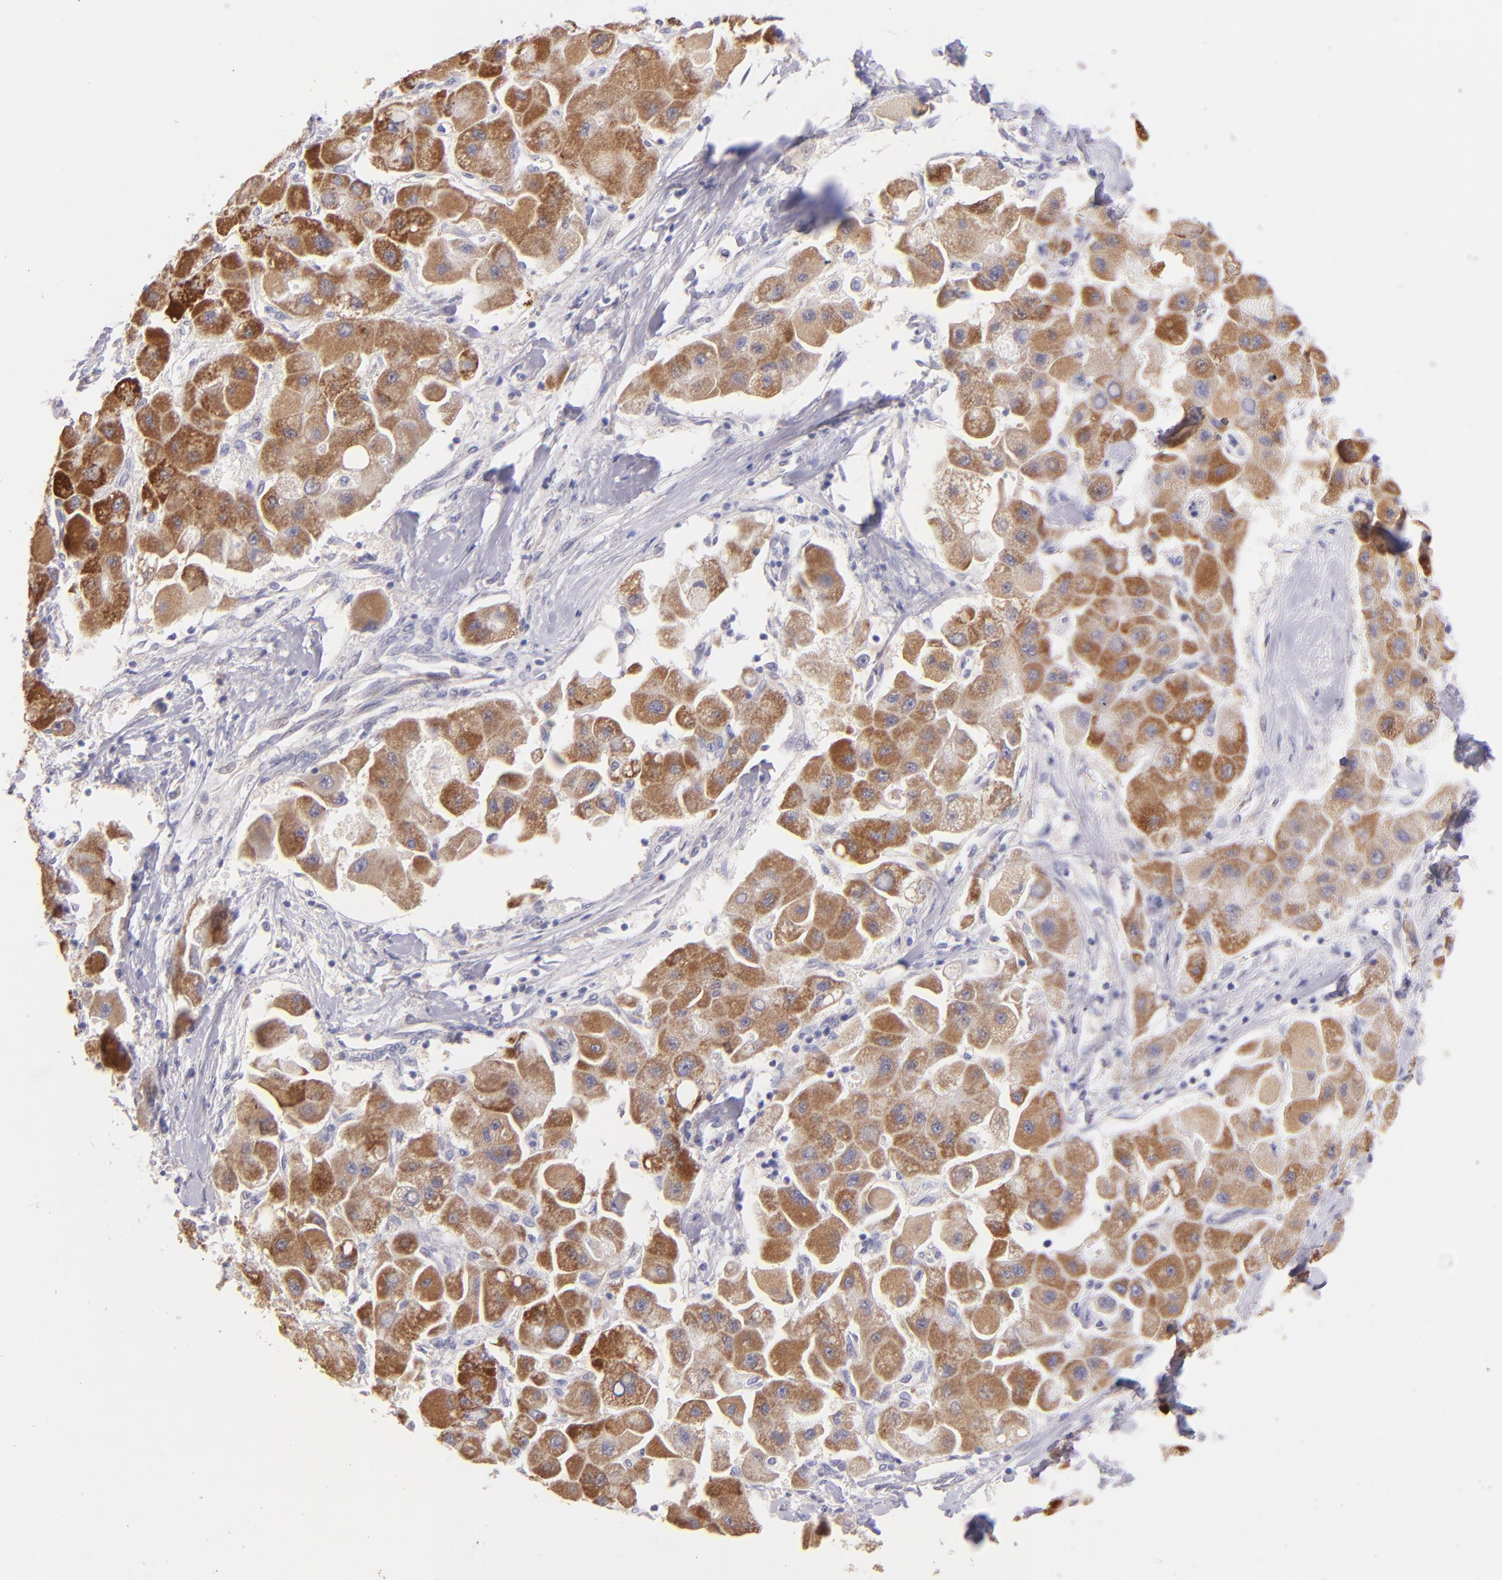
{"staining": {"intensity": "moderate", "quantity": ">75%", "location": "cytoplasmic/membranous"}, "tissue": "liver cancer", "cell_type": "Tumor cells", "image_type": "cancer", "snomed": [{"axis": "morphology", "description": "Carcinoma, Hepatocellular, NOS"}, {"axis": "topography", "description": "Liver"}], "caption": "Protein staining shows moderate cytoplasmic/membranous staining in about >75% of tumor cells in liver cancer (hepatocellular carcinoma).", "gene": "SH2D4A", "patient": {"sex": "male", "age": 24}}